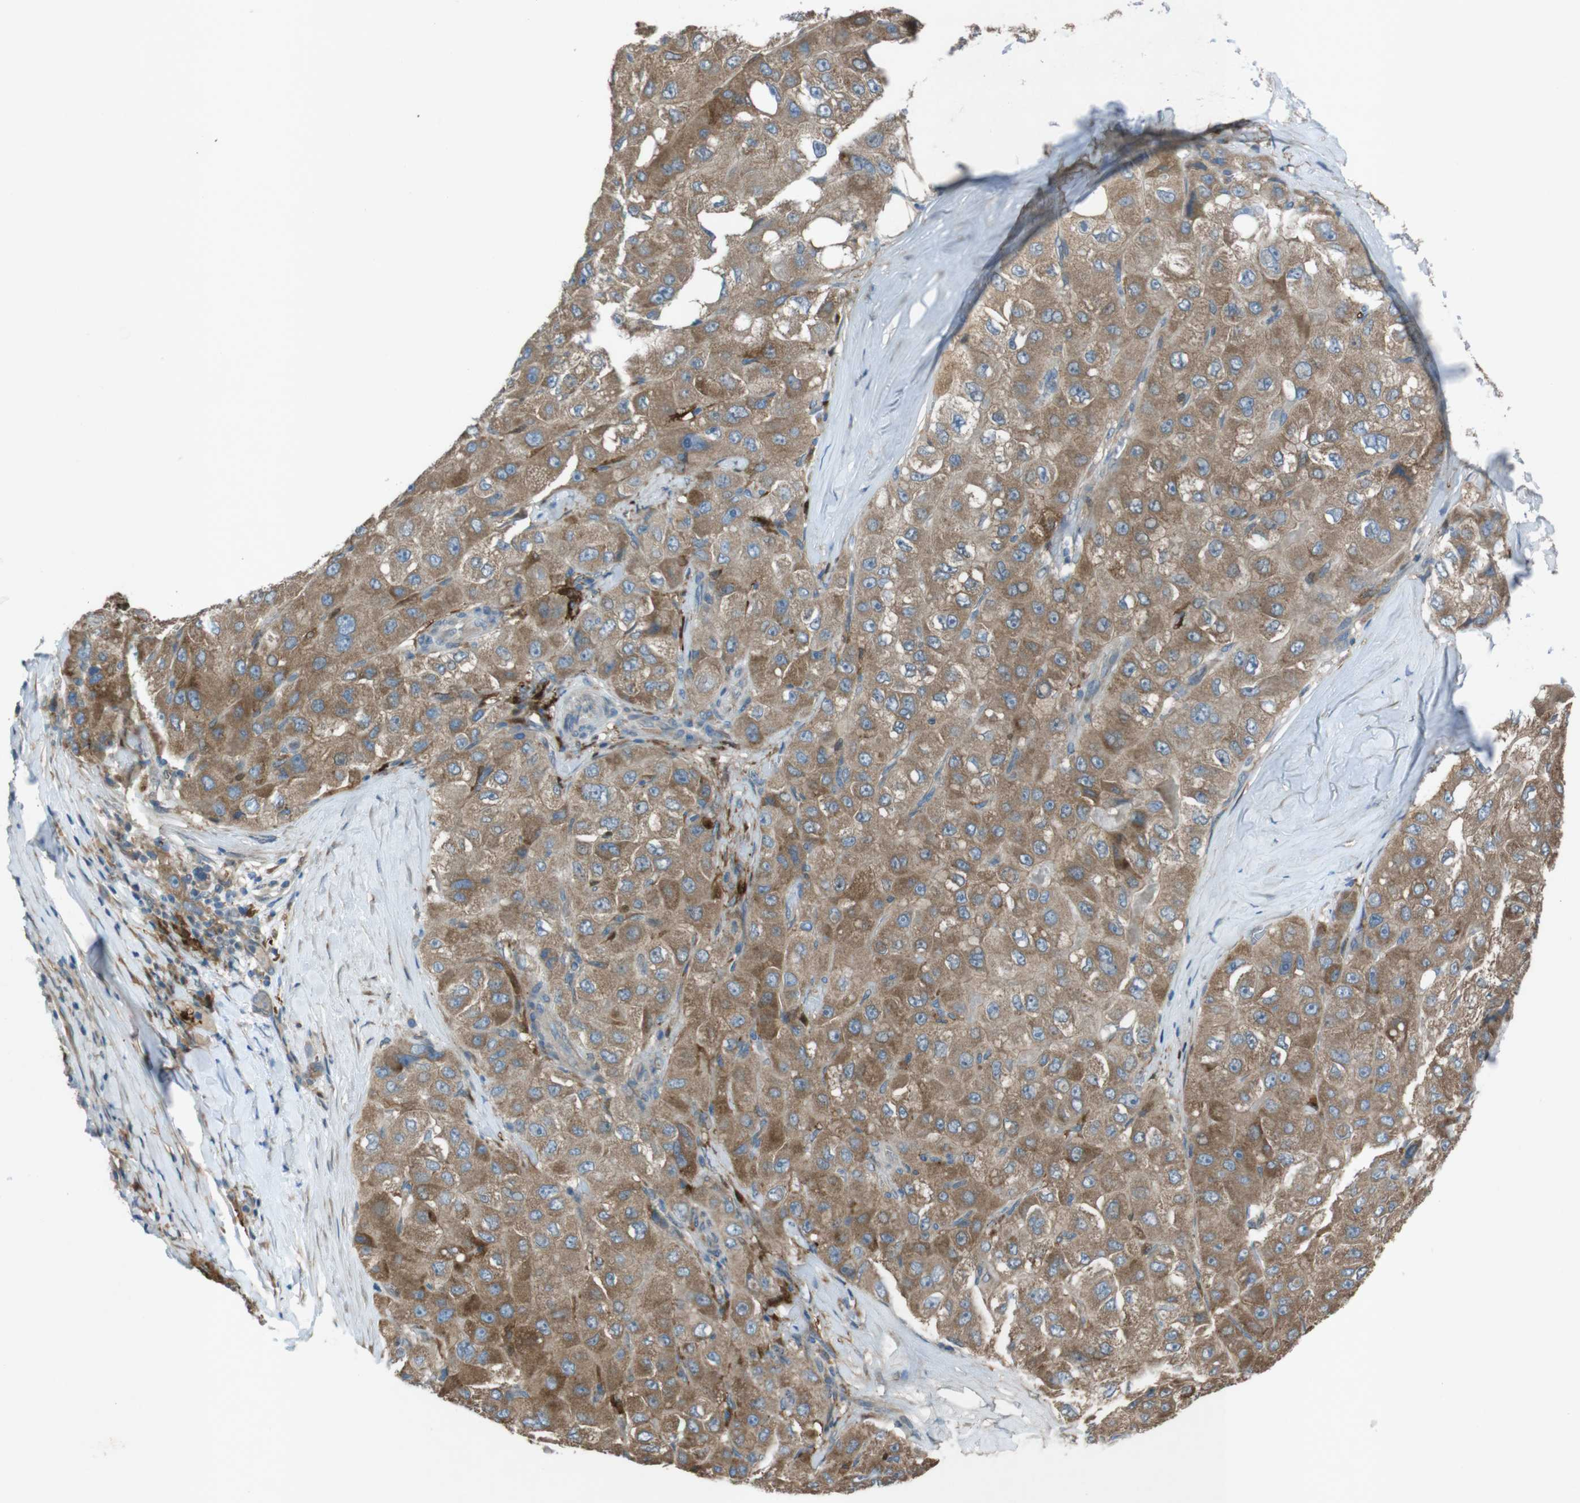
{"staining": {"intensity": "moderate", "quantity": ">75%", "location": "cytoplasmic/membranous"}, "tissue": "liver cancer", "cell_type": "Tumor cells", "image_type": "cancer", "snomed": [{"axis": "morphology", "description": "Carcinoma, Hepatocellular, NOS"}, {"axis": "topography", "description": "Liver"}], "caption": "The histopathology image reveals staining of liver hepatocellular carcinoma, revealing moderate cytoplasmic/membranous protein positivity (brown color) within tumor cells.", "gene": "TMEM41B", "patient": {"sex": "male", "age": 80}}